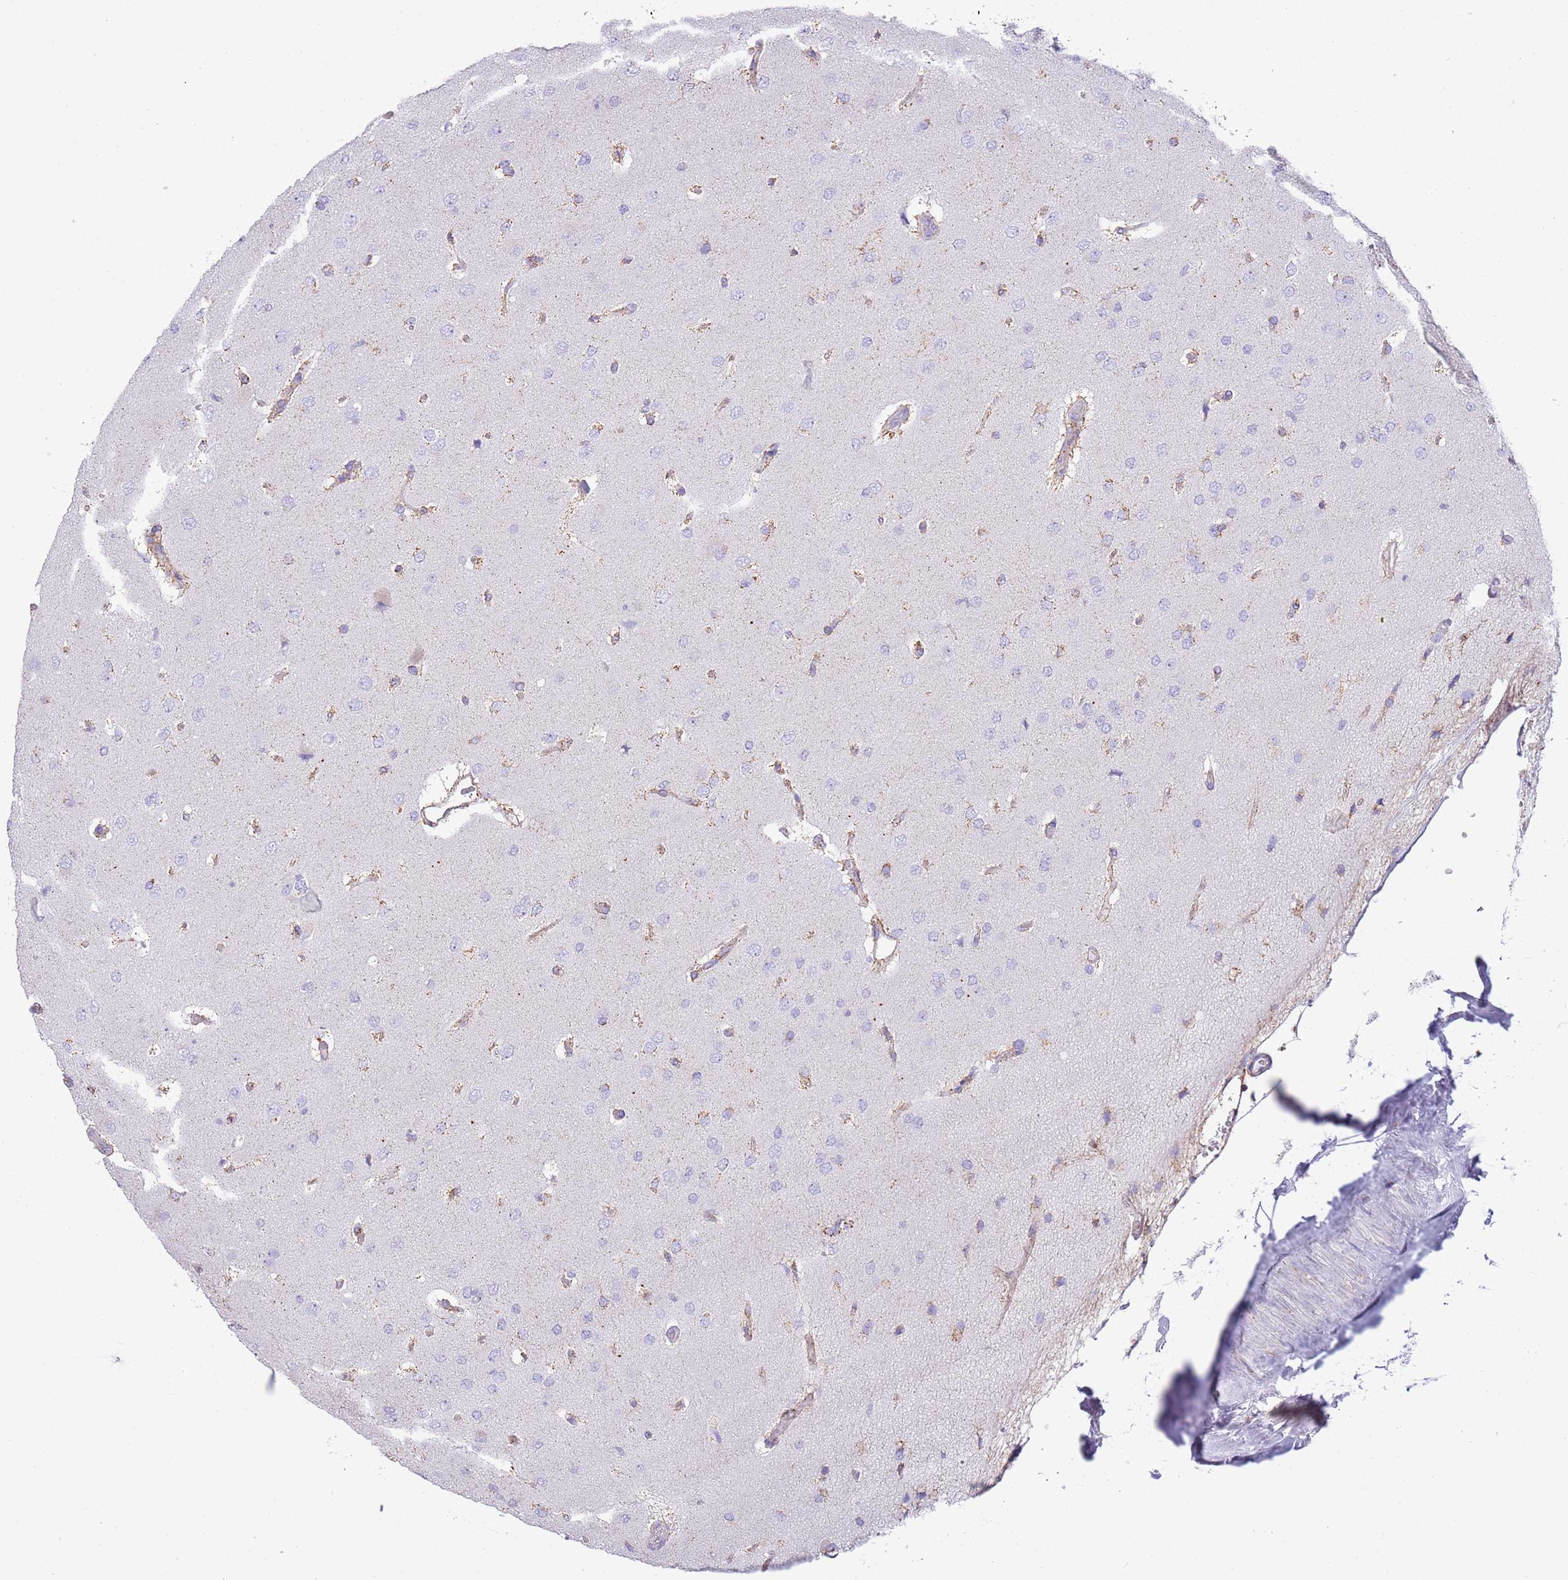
{"staining": {"intensity": "negative", "quantity": "none", "location": "none"}, "tissue": "glioma", "cell_type": "Tumor cells", "image_type": "cancer", "snomed": [{"axis": "morphology", "description": "Glioma, malignant, High grade"}, {"axis": "topography", "description": "Brain"}], "caption": "Immunohistochemical staining of human glioma exhibits no significant positivity in tumor cells. The staining is performed using DAB (3,3'-diaminobenzidine) brown chromogen with nuclei counter-stained in using hematoxylin.", "gene": "SUCLG2", "patient": {"sex": "male", "age": 77}}